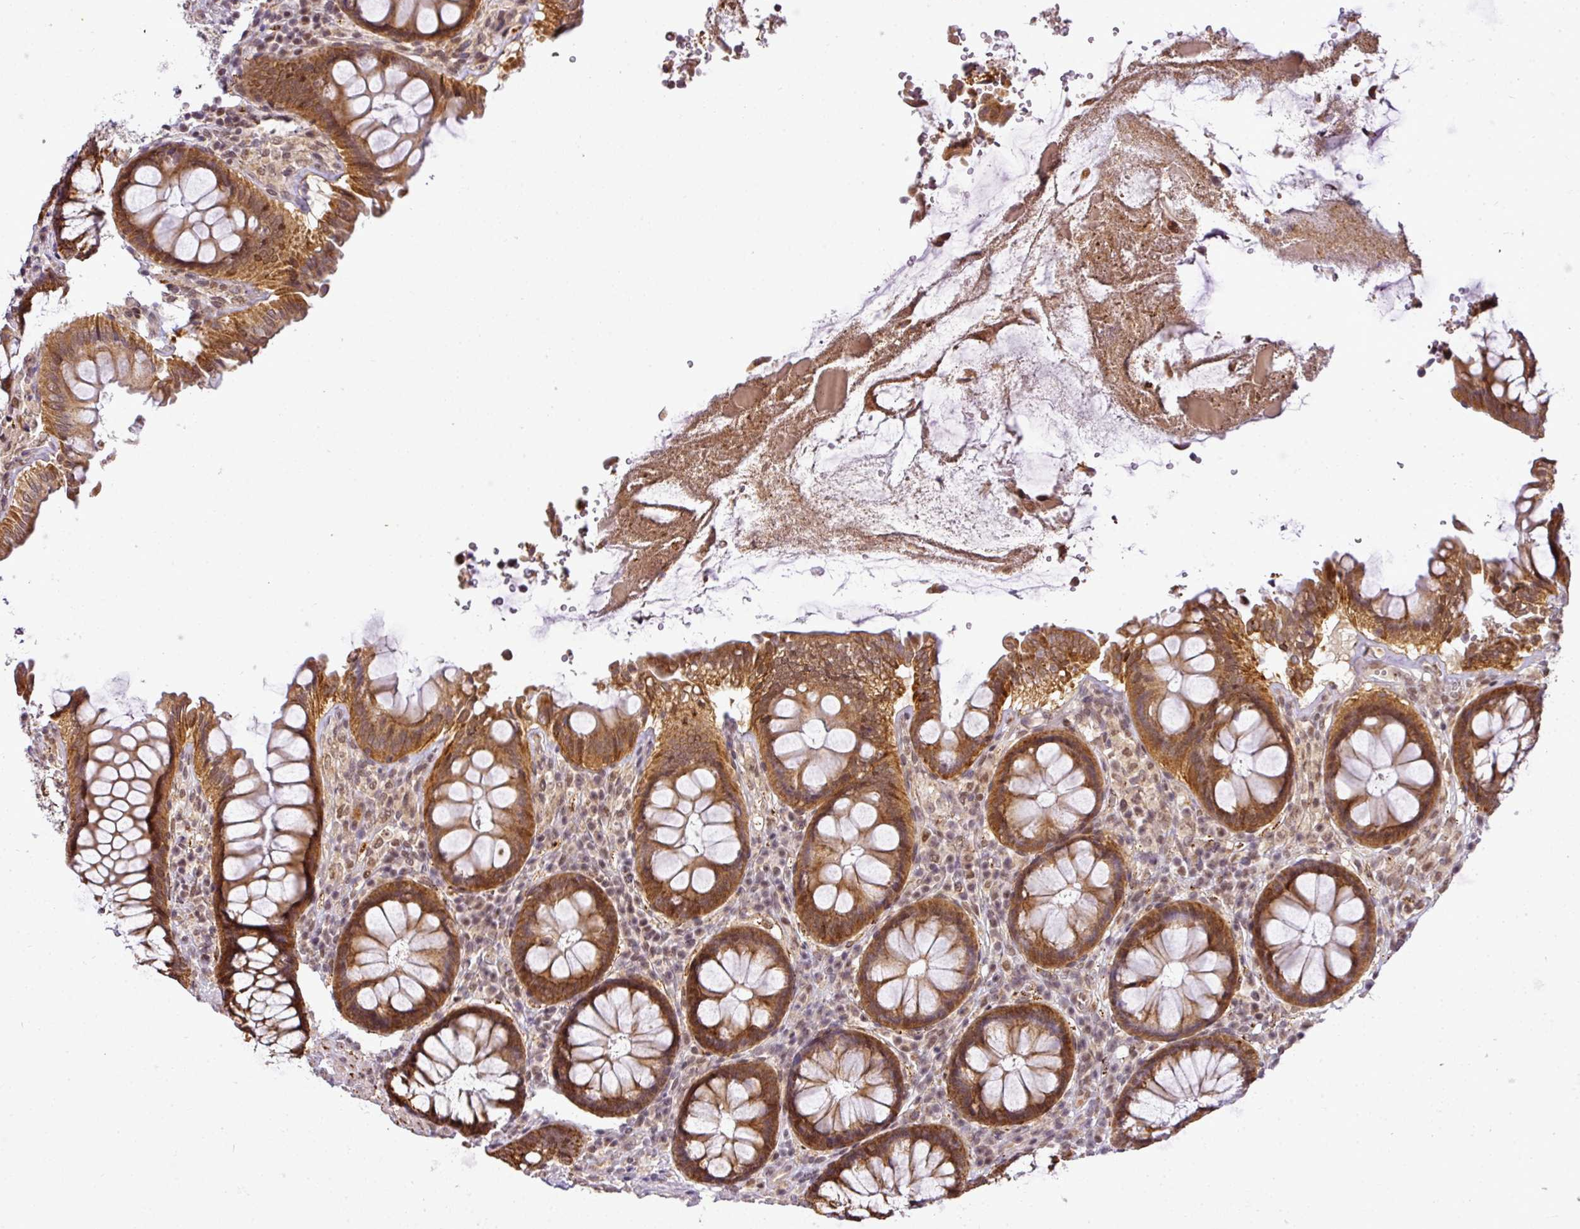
{"staining": {"intensity": "moderate", "quantity": ">75%", "location": "nuclear"}, "tissue": "colon", "cell_type": "Endothelial cells", "image_type": "normal", "snomed": [{"axis": "morphology", "description": "Normal tissue, NOS"}, {"axis": "topography", "description": "Colon"}], "caption": "Endothelial cells show medium levels of moderate nuclear positivity in approximately >75% of cells in normal colon.", "gene": "C1orf226", "patient": {"sex": "male", "age": 84}}